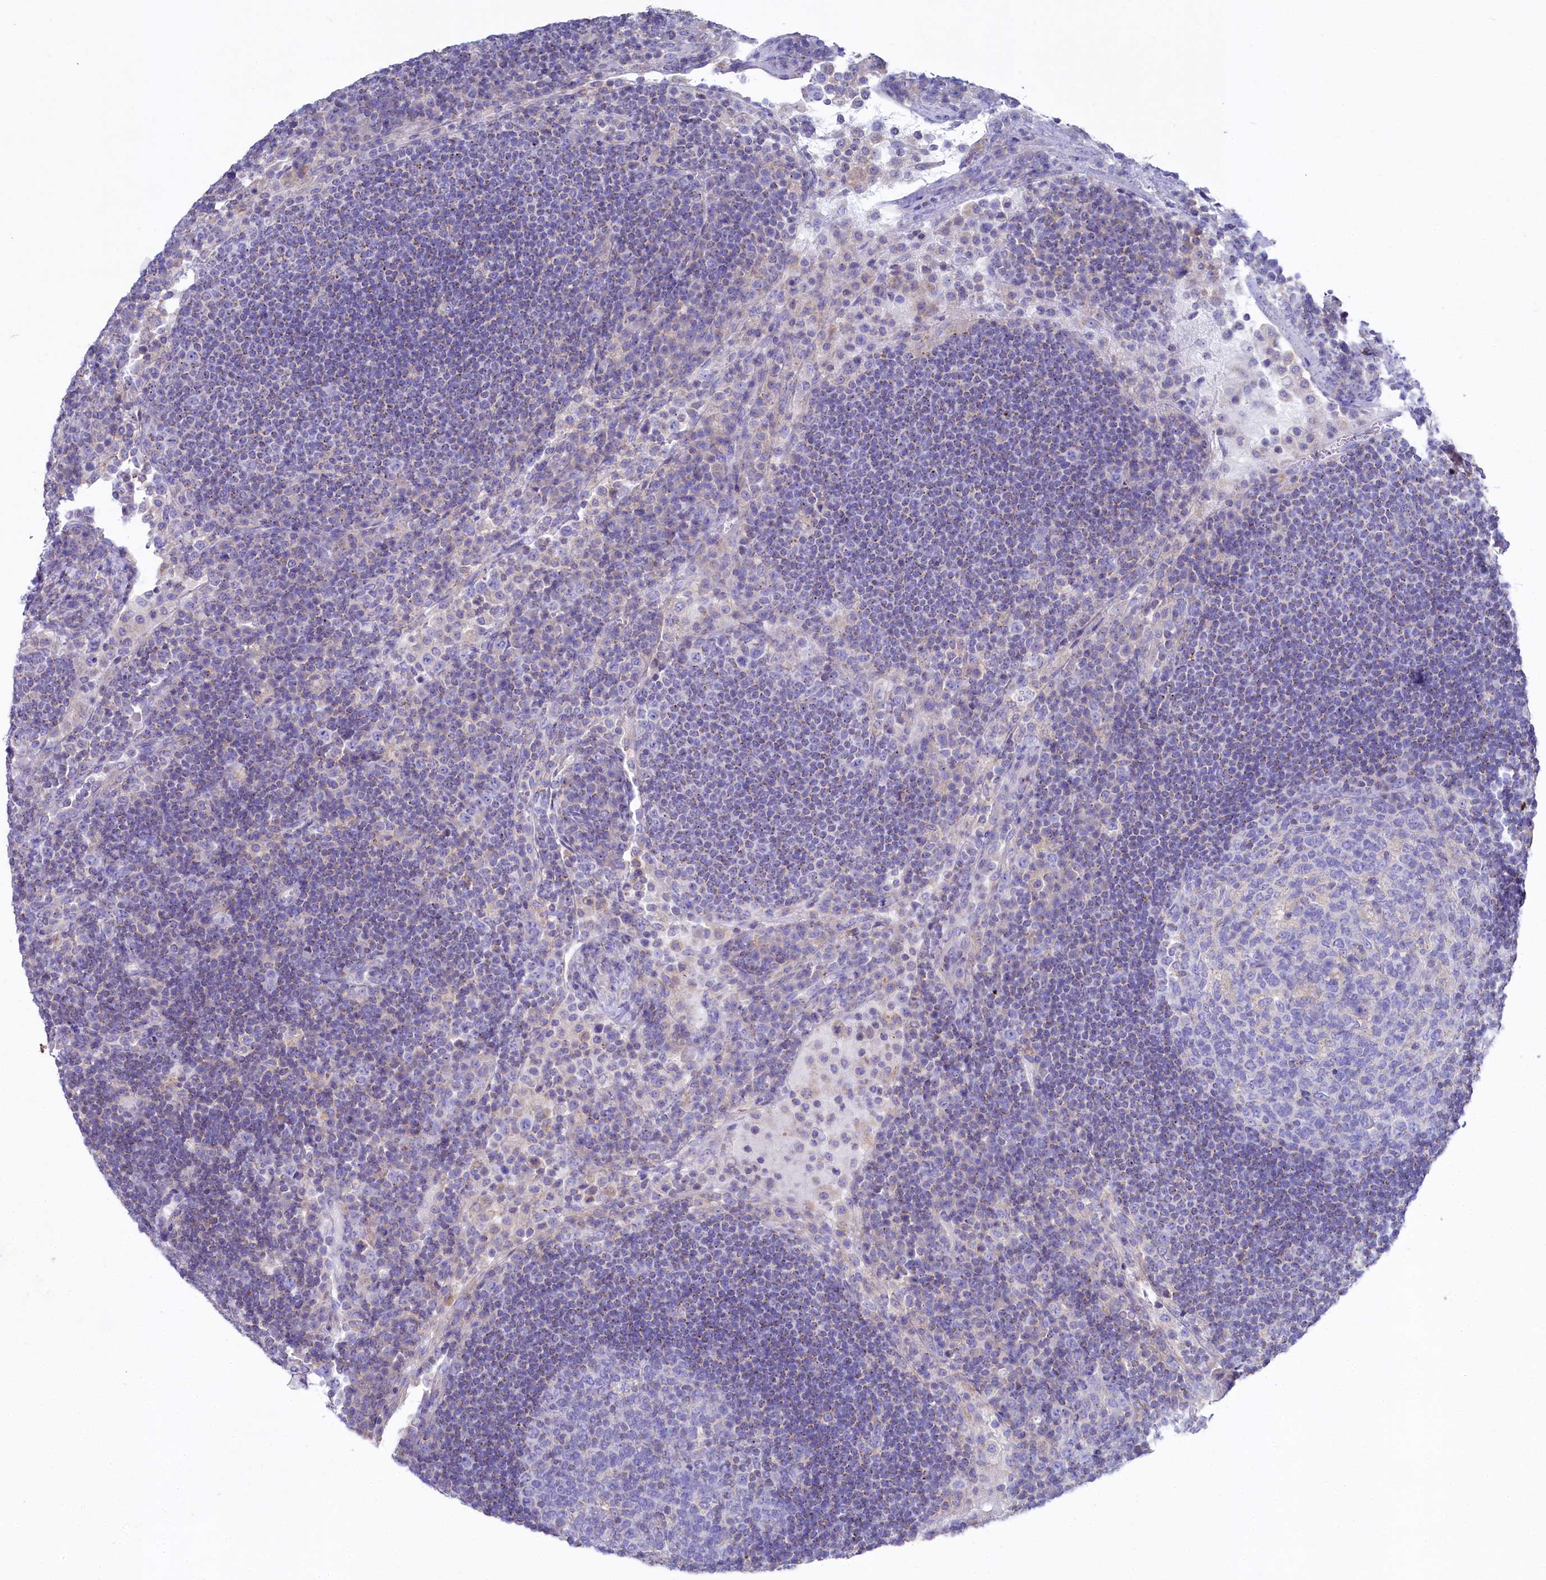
{"staining": {"intensity": "moderate", "quantity": "<25%", "location": "cytoplasmic/membranous"}, "tissue": "lymph node", "cell_type": "Germinal center cells", "image_type": "normal", "snomed": [{"axis": "morphology", "description": "Normal tissue, NOS"}, {"axis": "topography", "description": "Lymph node"}], "caption": "An immunohistochemistry (IHC) image of benign tissue is shown. Protein staining in brown shows moderate cytoplasmic/membranous positivity in lymph node within germinal center cells.", "gene": "VPS26B", "patient": {"sex": "female", "age": 53}}